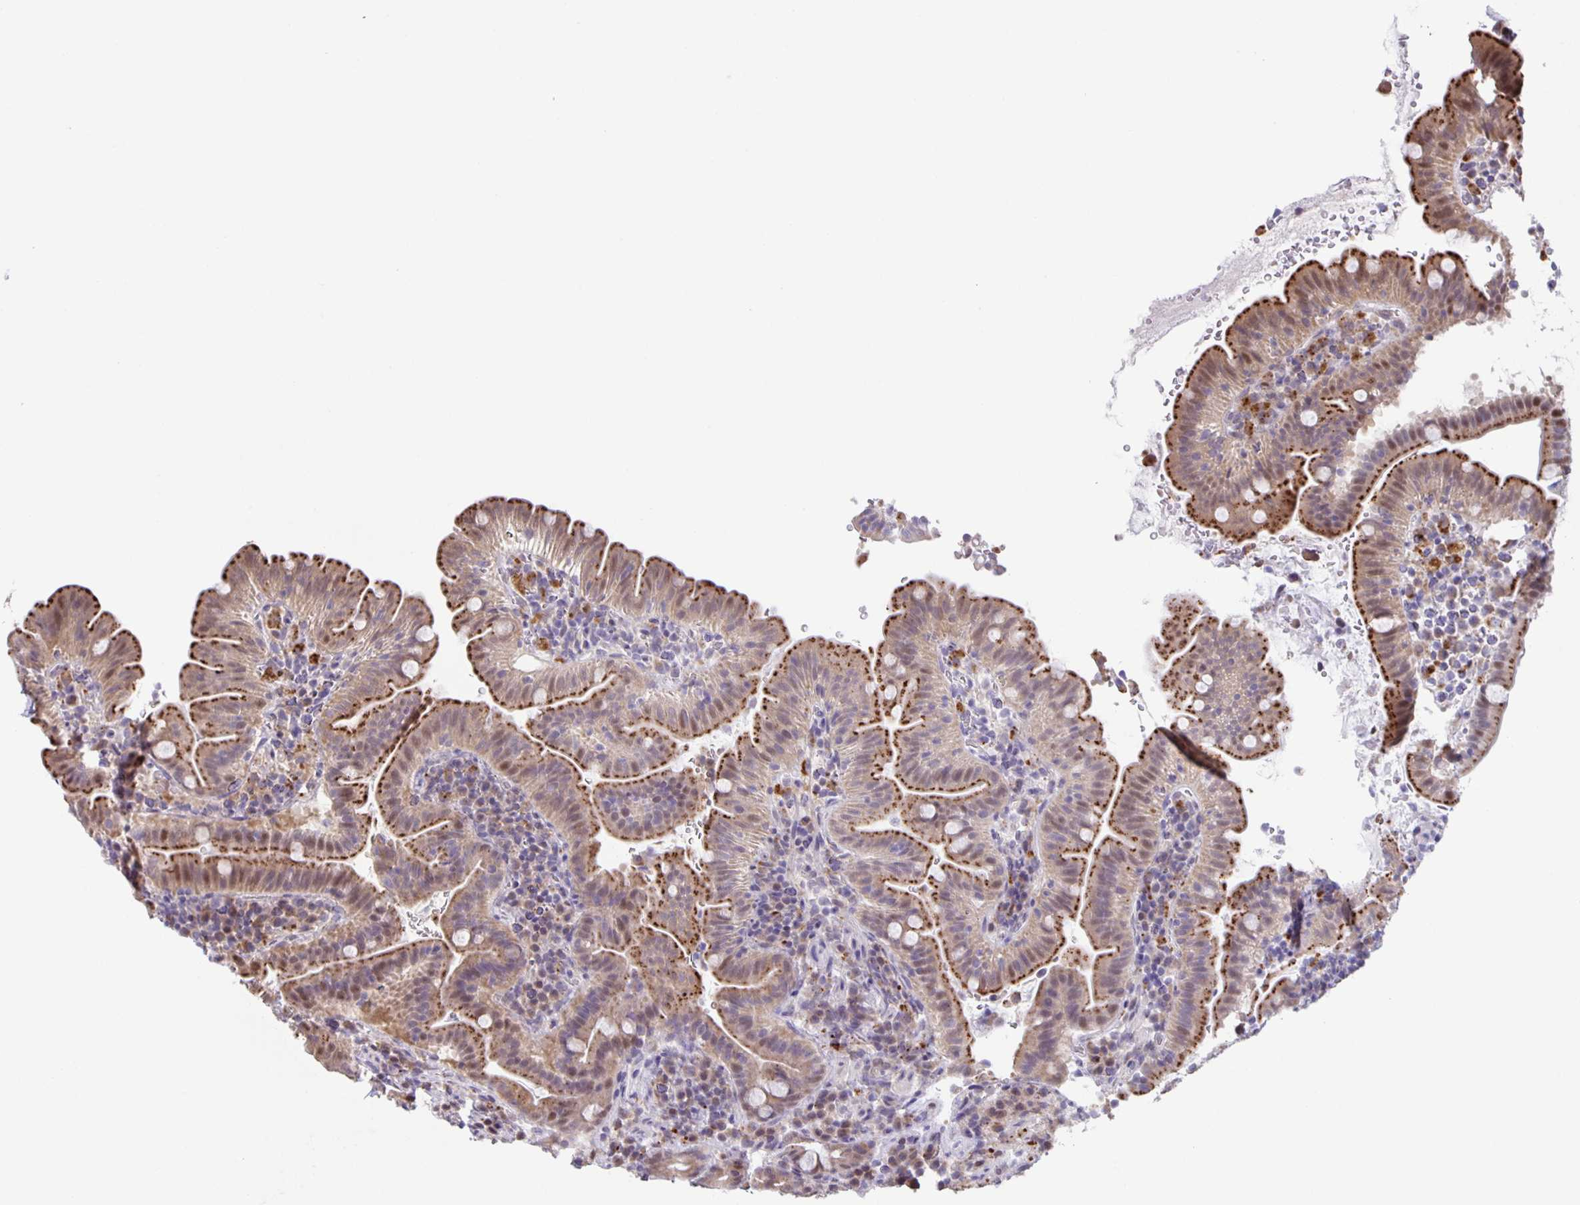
{"staining": {"intensity": "moderate", "quantity": ">75%", "location": "cytoplasmic/membranous,nuclear"}, "tissue": "small intestine", "cell_type": "Glandular cells", "image_type": "normal", "snomed": [{"axis": "morphology", "description": "Normal tissue, NOS"}, {"axis": "topography", "description": "Small intestine"}], "caption": "An image of human small intestine stained for a protein exhibits moderate cytoplasmic/membranous,nuclear brown staining in glandular cells. Using DAB (brown) and hematoxylin (blue) stains, captured at high magnification using brightfield microscopy.", "gene": "MAPK12", "patient": {"sex": "male", "age": 26}}